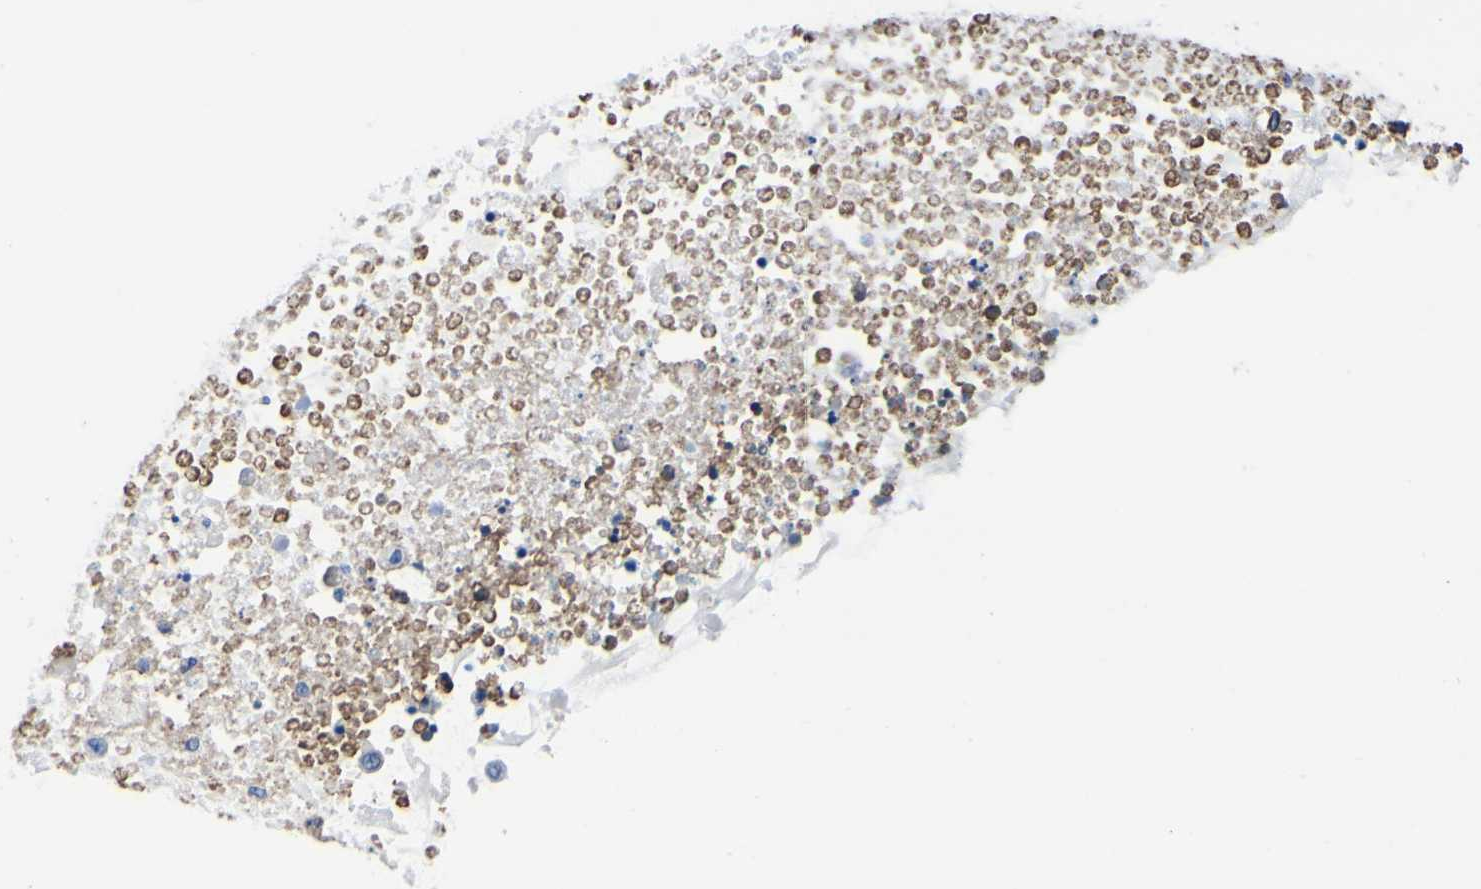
{"staining": {"intensity": "moderate", "quantity": "<25%", "location": "cytoplasmic/membranous"}, "tissue": "ovarian cancer", "cell_type": "Tumor cells", "image_type": "cancer", "snomed": [{"axis": "morphology", "description": "Cystadenocarcinoma, mucinous, NOS"}, {"axis": "topography", "description": "Ovary"}], "caption": "A low amount of moderate cytoplasmic/membranous expression is identified in approximately <25% of tumor cells in ovarian mucinous cystadenocarcinoma tissue. (DAB (3,3'-diaminobenzidine) IHC with brightfield microscopy, high magnification).", "gene": "PXDN", "patient": {"sex": "female", "age": 80}}